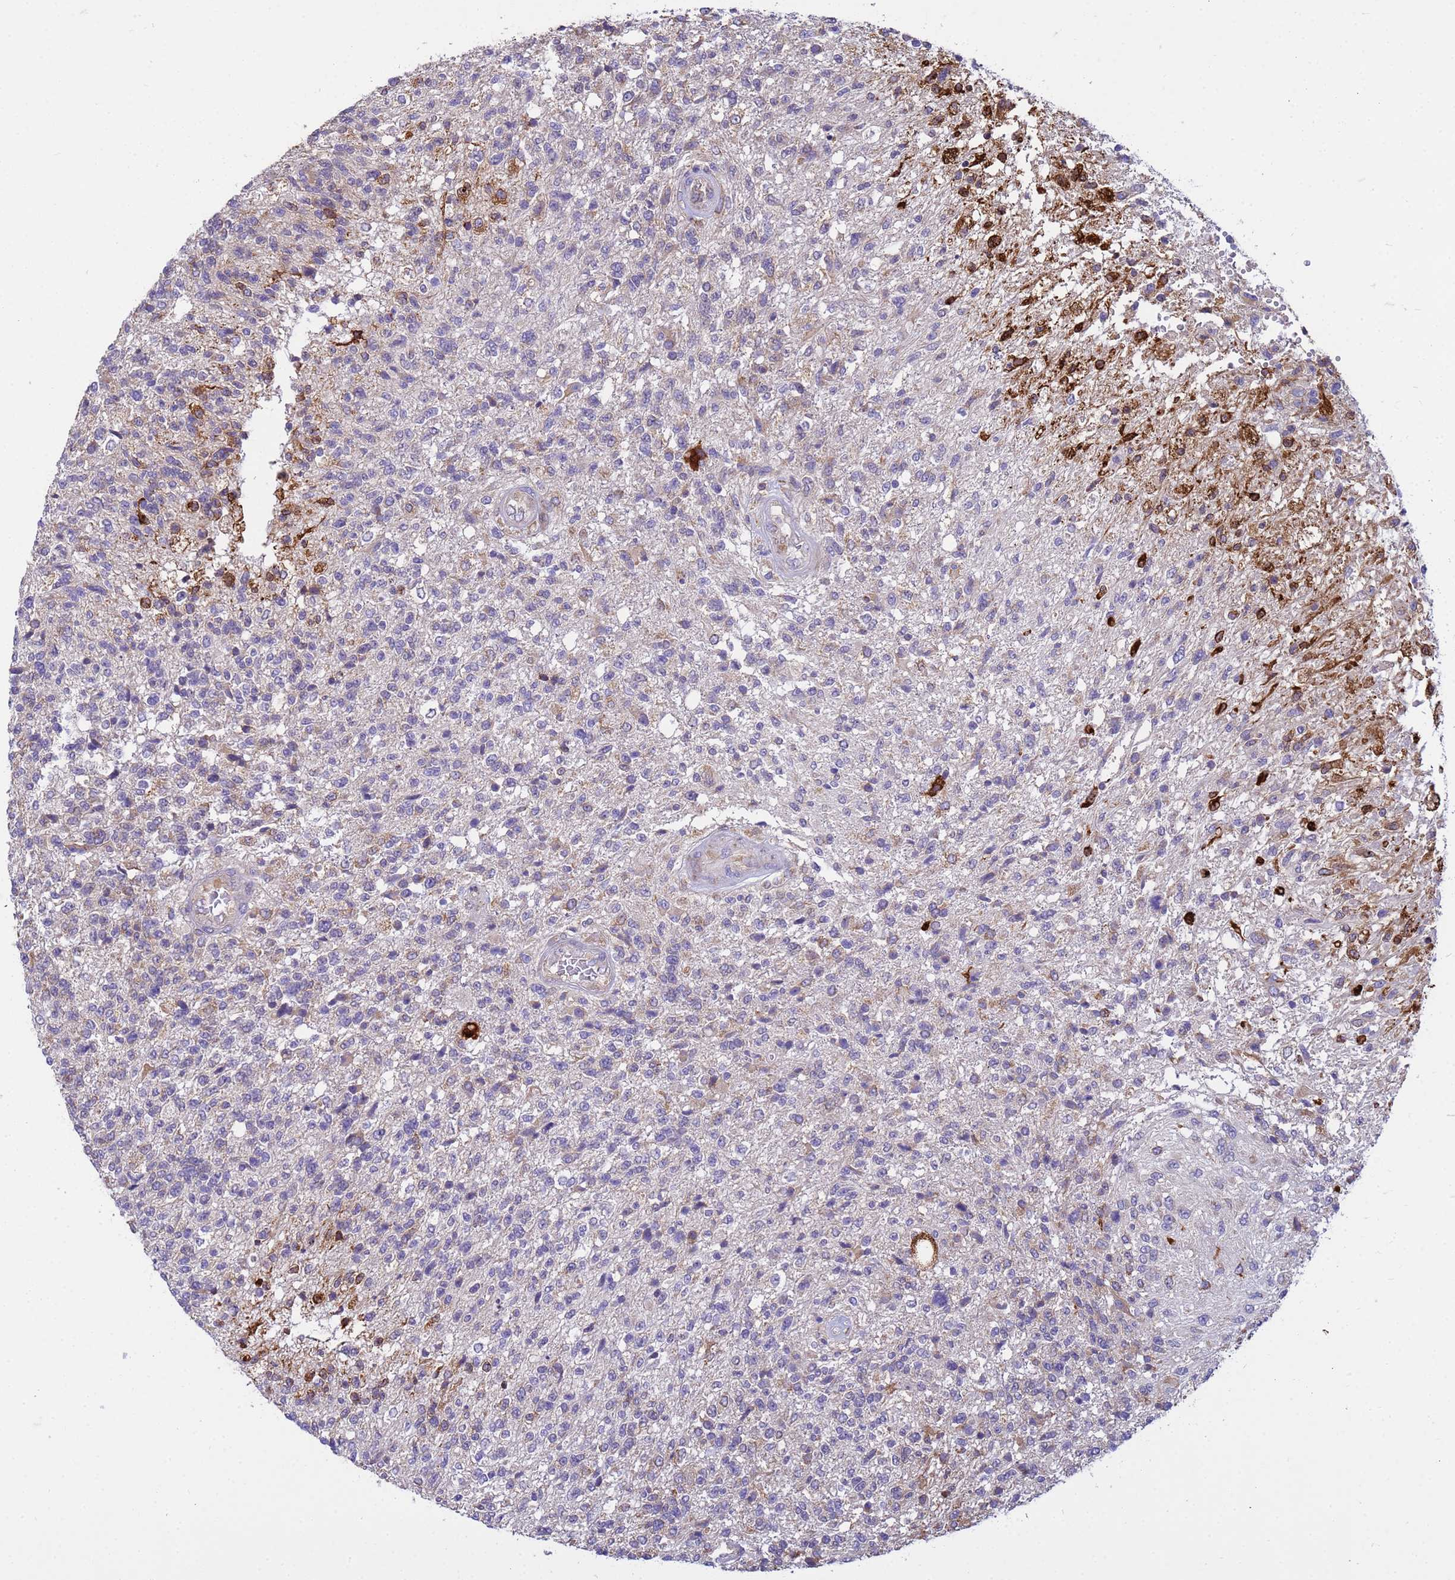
{"staining": {"intensity": "moderate", "quantity": "<25%", "location": "cytoplasmic/membranous"}, "tissue": "glioma", "cell_type": "Tumor cells", "image_type": "cancer", "snomed": [{"axis": "morphology", "description": "Glioma, malignant, High grade"}, {"axis": "topography", "description": "Brain"}], "caption": "High-magnification brightfield microscopy of glioma stained with DAB (3,3'-diaminobenzidine) (brown) and counterstained with hematoxylin (blue). tumor cells exhibit moderate cytoplasmic/membranous positivity is seen in about<25% of cells.", "gene": "THAP5", "patient": {"sex": "male", "age": 56}}